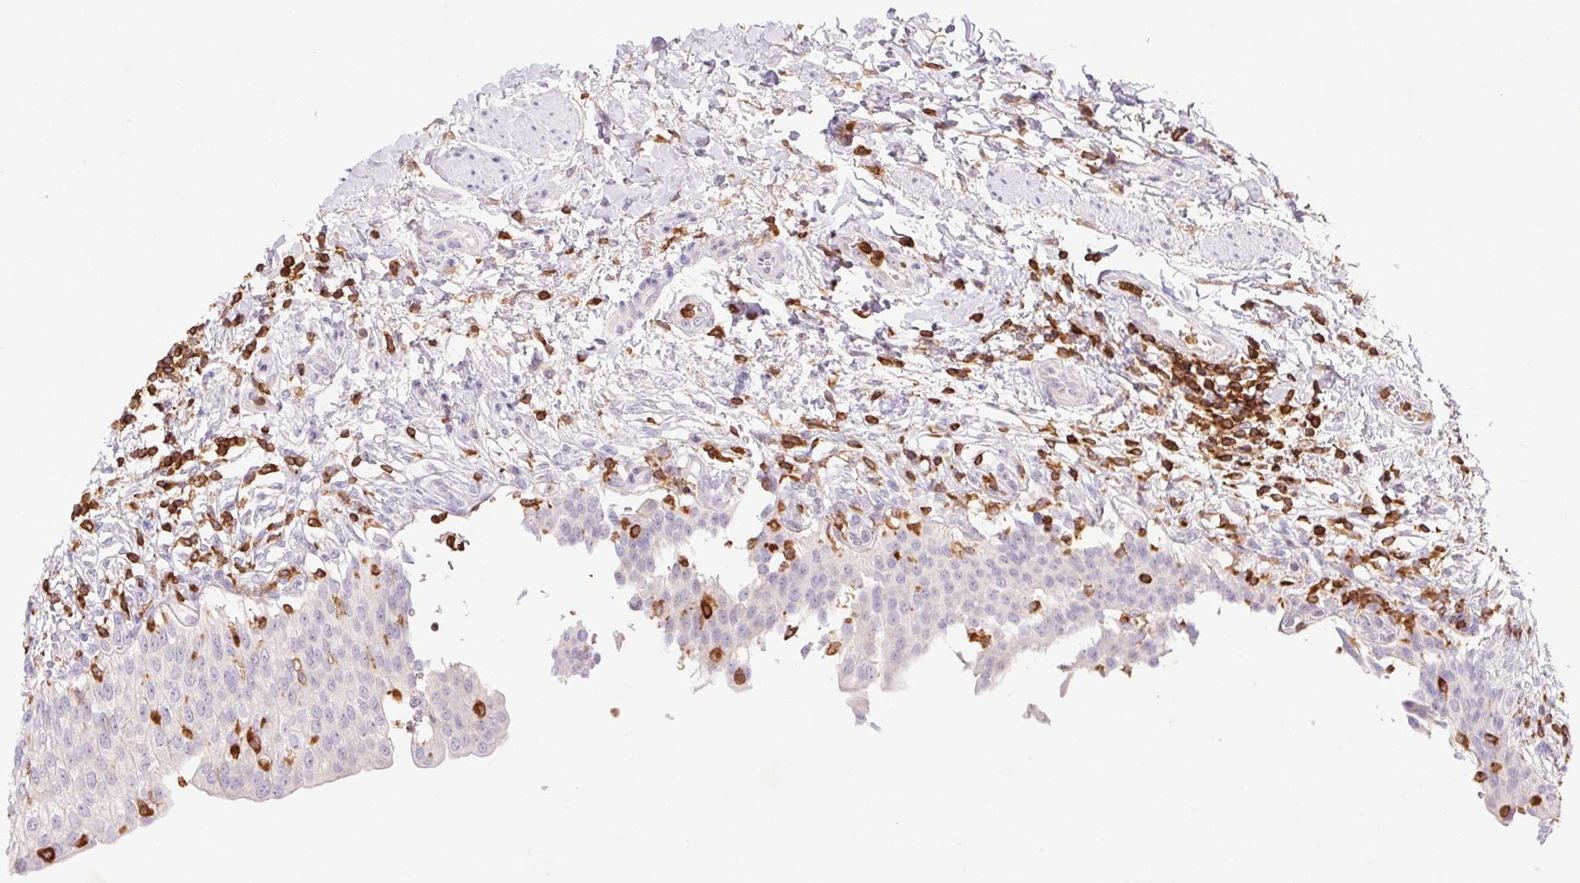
{"staining": {"intensity": "negative", "quantity": "none", "location": "none"}, "tissue": "urinary bladder", "cell_type": "Urothelial cells", "image_type": "normal", "snomed": [{"axis": "morphology", "description": "Normal tissue, NOS"}, {"axis": "topography", "description": "Urinary bladder"}, {"axis": "topography", "description": "Peripheral nerve tissue"}], "caption": "An immunohistochemistry (IHC) photomicrograph of benign urinary bladder is shown. There is no staining in urothelial cells of urinary bladder. (DAB (3,3'-diaminobenzidine) immunohistochemistry (IHC), high magnification).", "gene": "APBB1IP", "patient": {"sex": "female", "age": 60}}